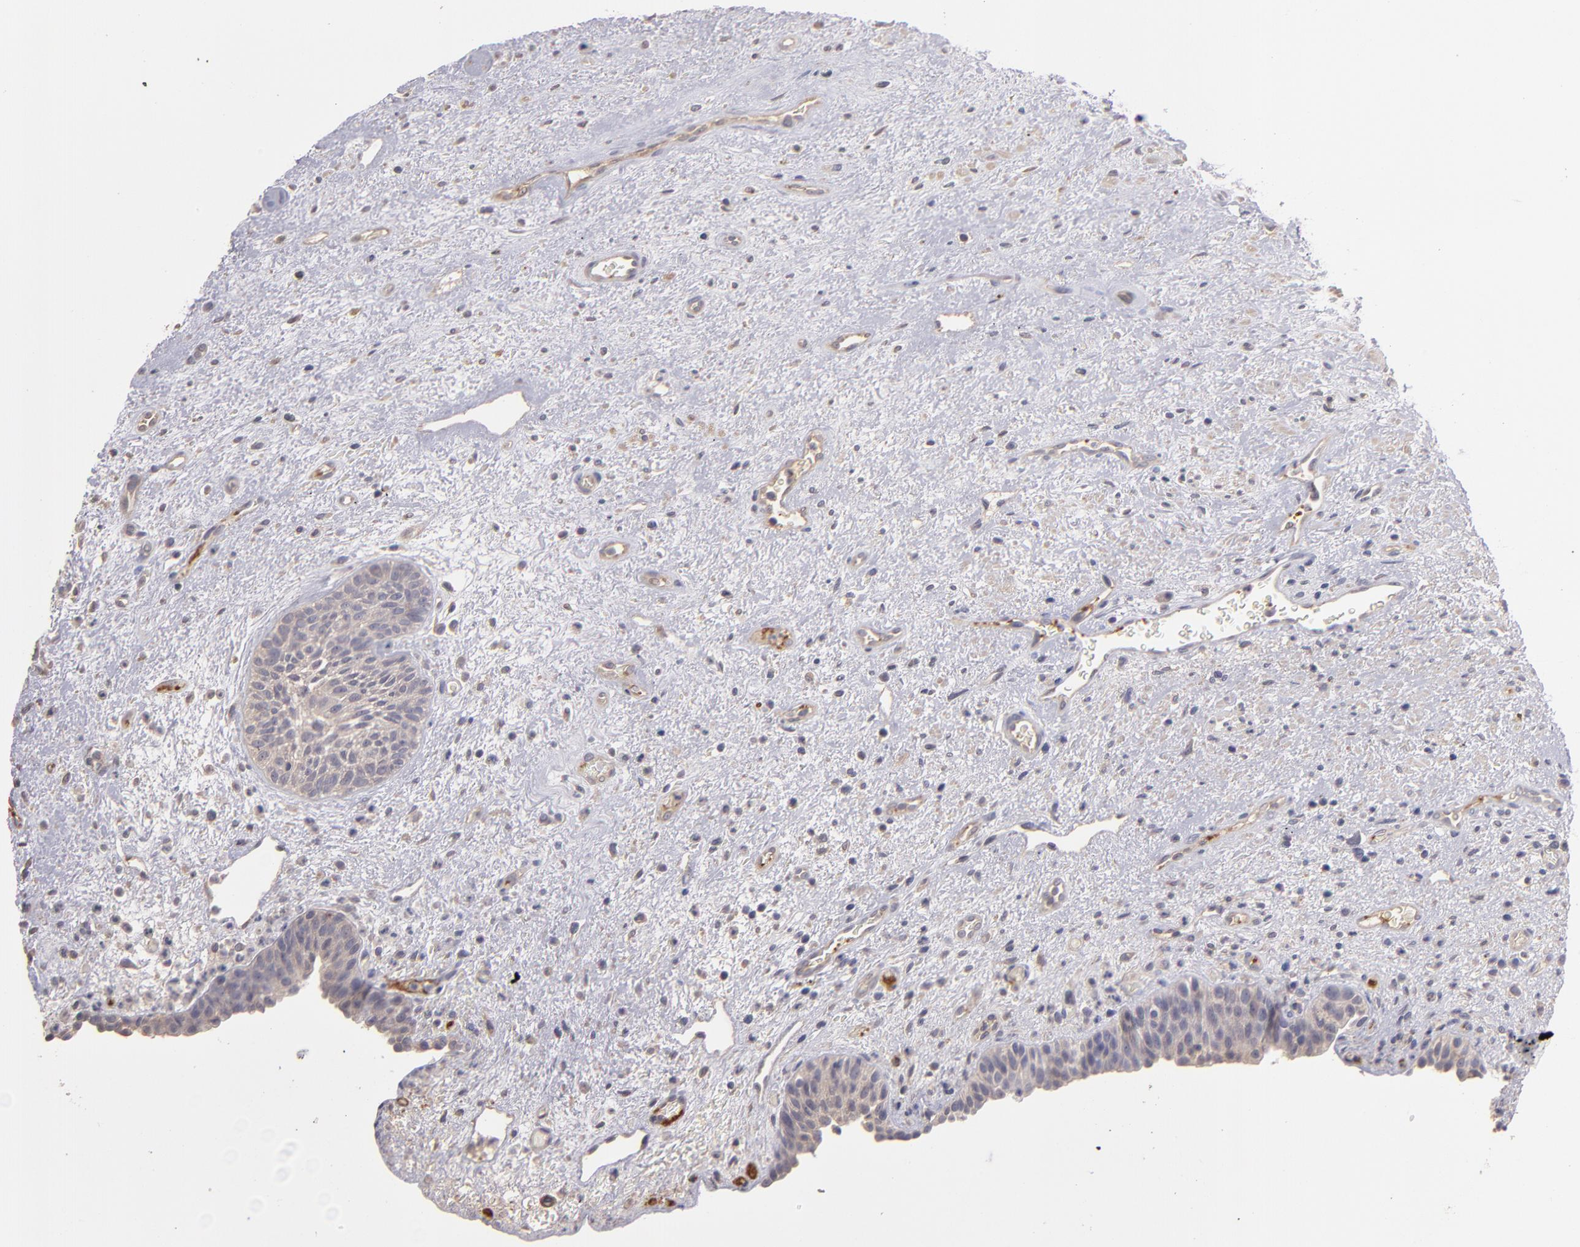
{"staining": {"intensity": "weak", "quantity": "25%-75%", "location": "cytoplasmic/membranous"}, "tissue": "urinary bladder", "cell_type": "Urothelial cells", "image_type": "normal", "snomed": [{"axis": "morphology", "description": "Normal tissue, NOS"}, {"axis": "topography", "description": "Urinary bladder"}], "caption": "Immunohistochemical staining of benign human urinary bladder reveals 25%-75% levels of weak cytoplasmic/membranous protein positivity in approximately 25%-75% of urothelial cells.", "gene": "GNAZ", "patient": {"sex": "male", "age": 48}}